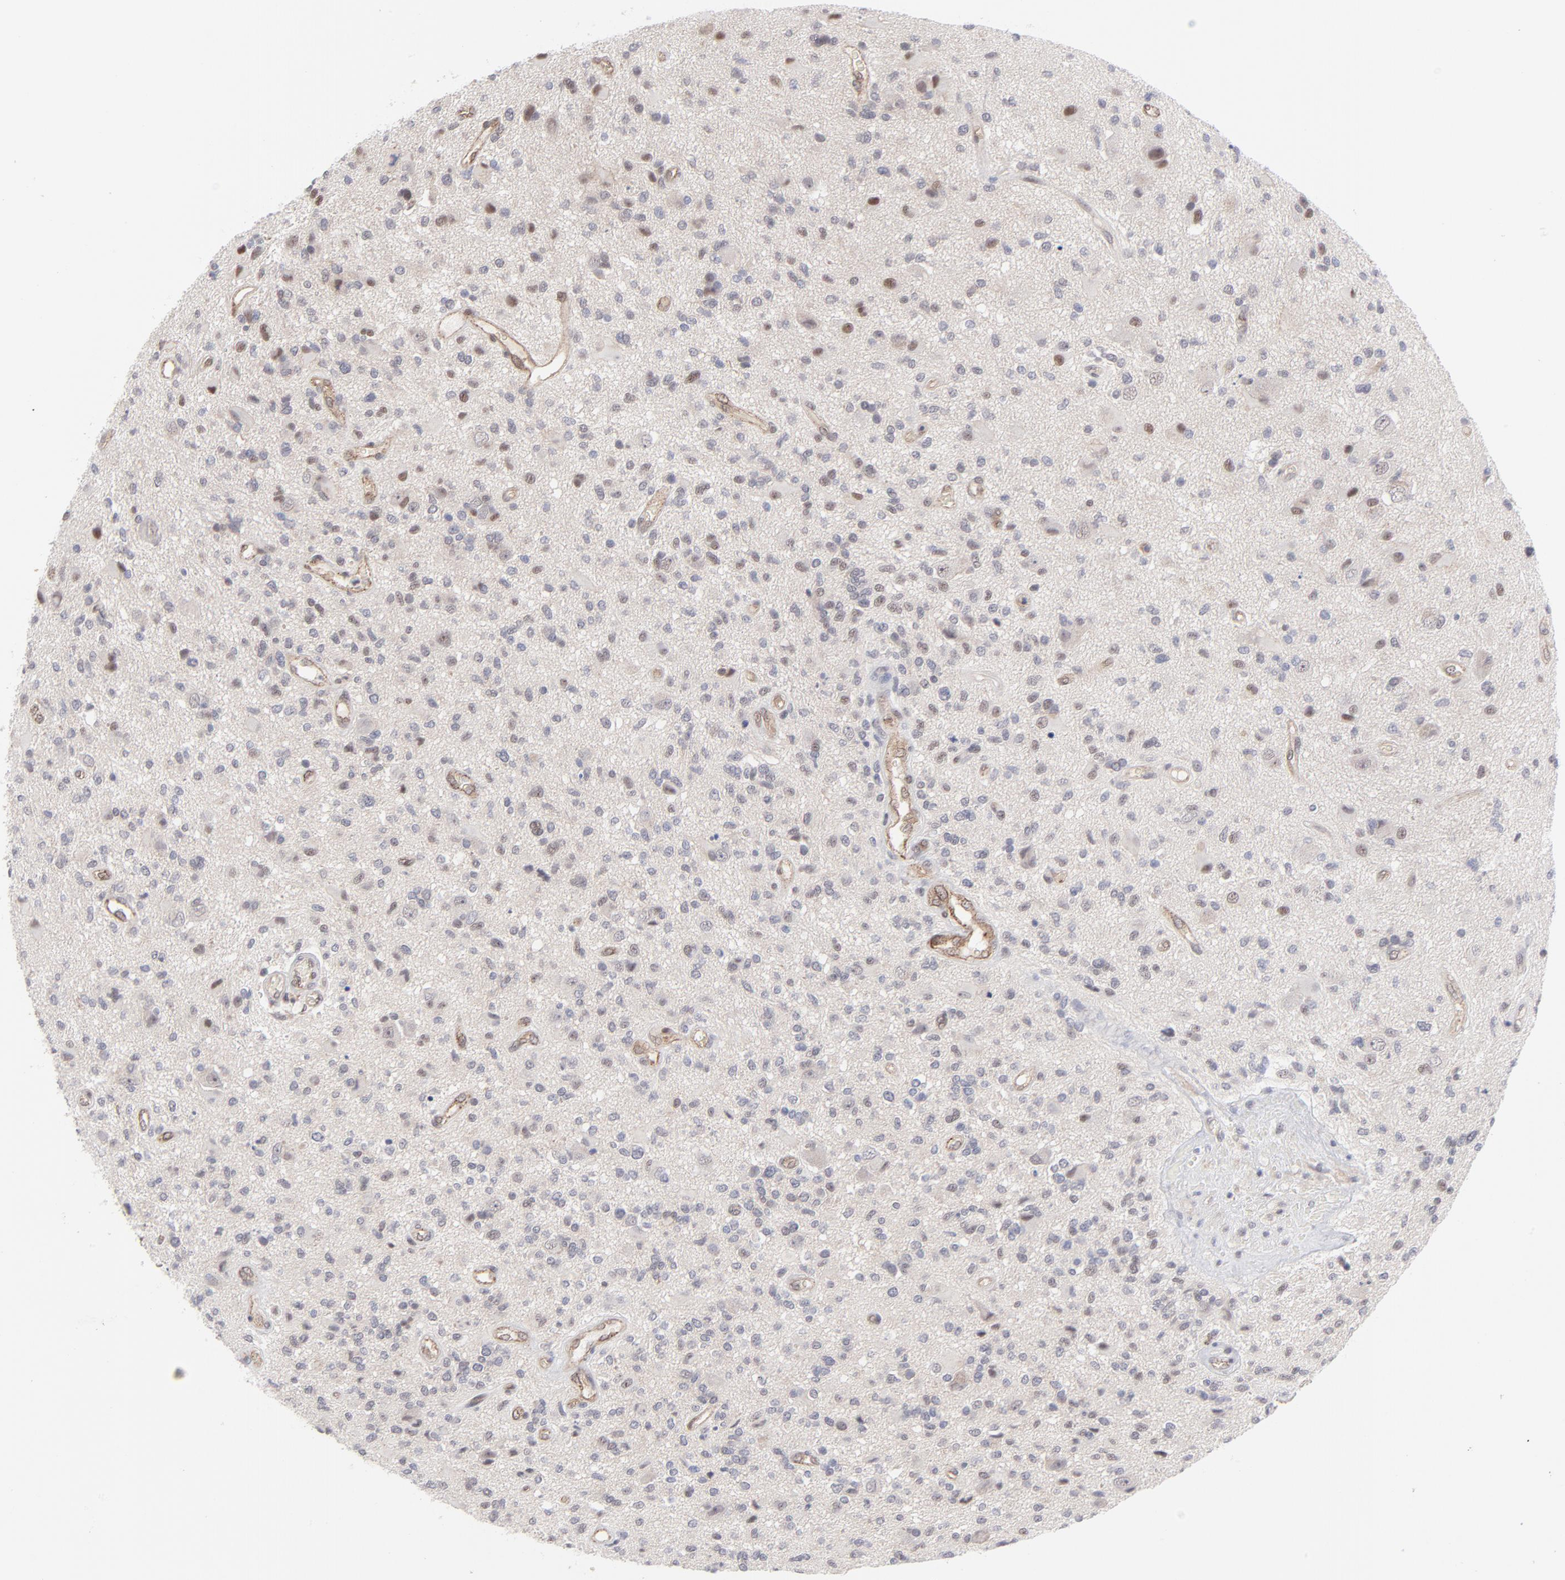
{"staining": {"intensity": "weak", "quantity": "25%-75%", "location": "nuclear"}, "tissue": "glioma", "cell_type": "Tumor cells", "image_type": "cancer", "snomed": [{"axis": "morphology", "description": "Normal tissue, NOS"}, {"axis": "morphology", "description": "Glioma, malignant, High grade"}, {"axis": "topography", "description": "Cerebral cortex"}], "caption": "Protein analysis of high-grade glioma (malignant) tissue shows weak nuclear positivity in about 25%-75% of tumor cells.", "gene": "NBN", "patient": {"sex": "male", "age": 75}}